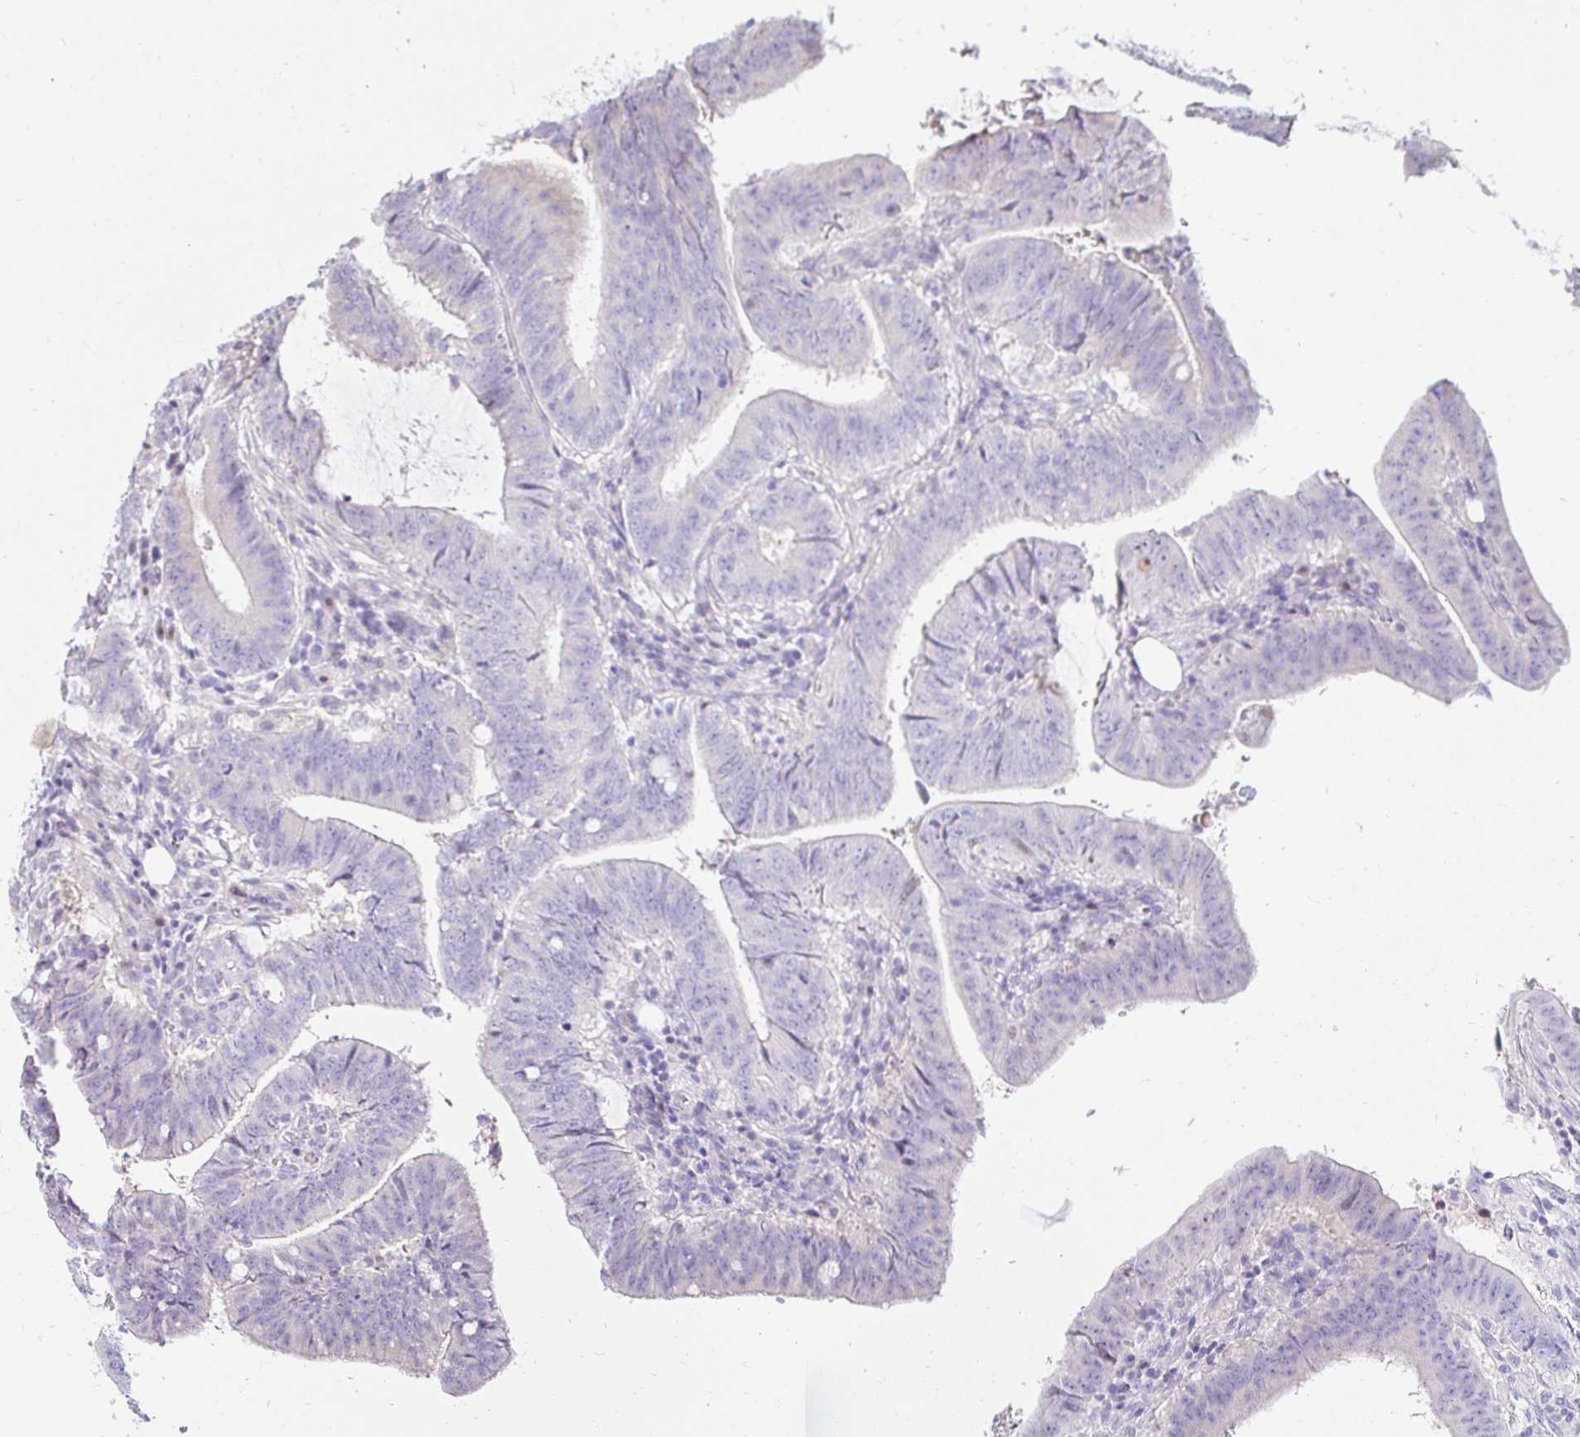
{"staining": {"intensity": "negative", "quantity": "none", "location": "none"}, "tissue": "colorectal cancer", "cell_type": "Tumor cells", "image_type": "cancer", "snomed": [{"axis": "morphology", "description": "Adenocarcinoma, NOS"}, {"axis": "topography", "description": "Colon"}], "caption": "Protein analysis of colorectal cancer (adenocarcinoma) displays no significant positivity in tumor cells.", "gene": "CAPSL", "patient": {"sex": "female", "age": 43}}